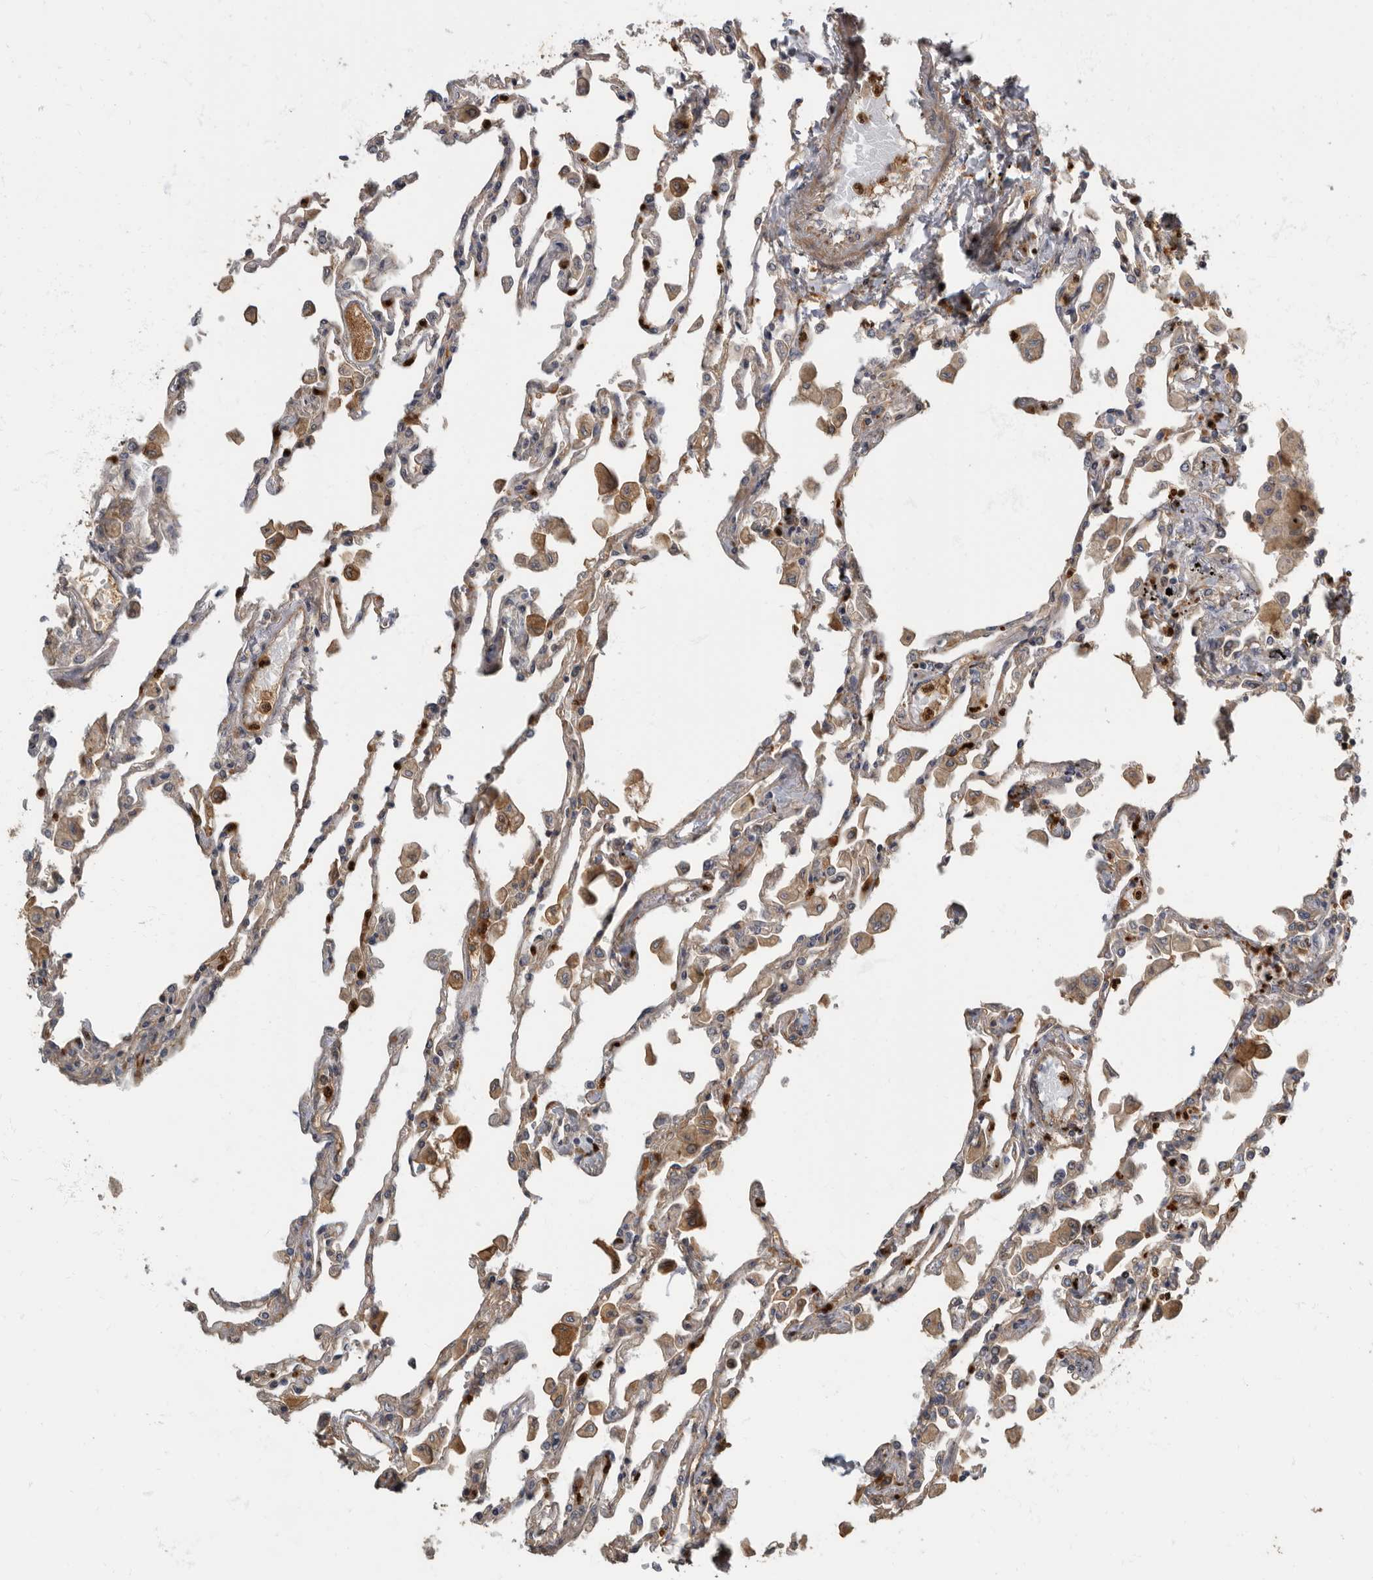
{"staining": {"intensity": "strong", "quantity": "<25%", "location": "cytoplasmic/membranous,nuclear"}, "tissue": "lung", "cell_type": "Alveolar cells", "image_type": "normal", "snomed": [{"axis": "morphology", "description": "Normal tissue, NOS"}, {"axis": "topography", "description": "Bronchus"}, {"axis": "topography", "description": "Lung"}], "caption": "IHC histopathology image of normal lung stained for a protein (brown), which reveals medium levels of strong cytoplasmic/membranous,nuclear positivity in approximately <25% of alveolar cells.", "gene": "DAAM1", "patient": {"sex": "female", "age": 49}}